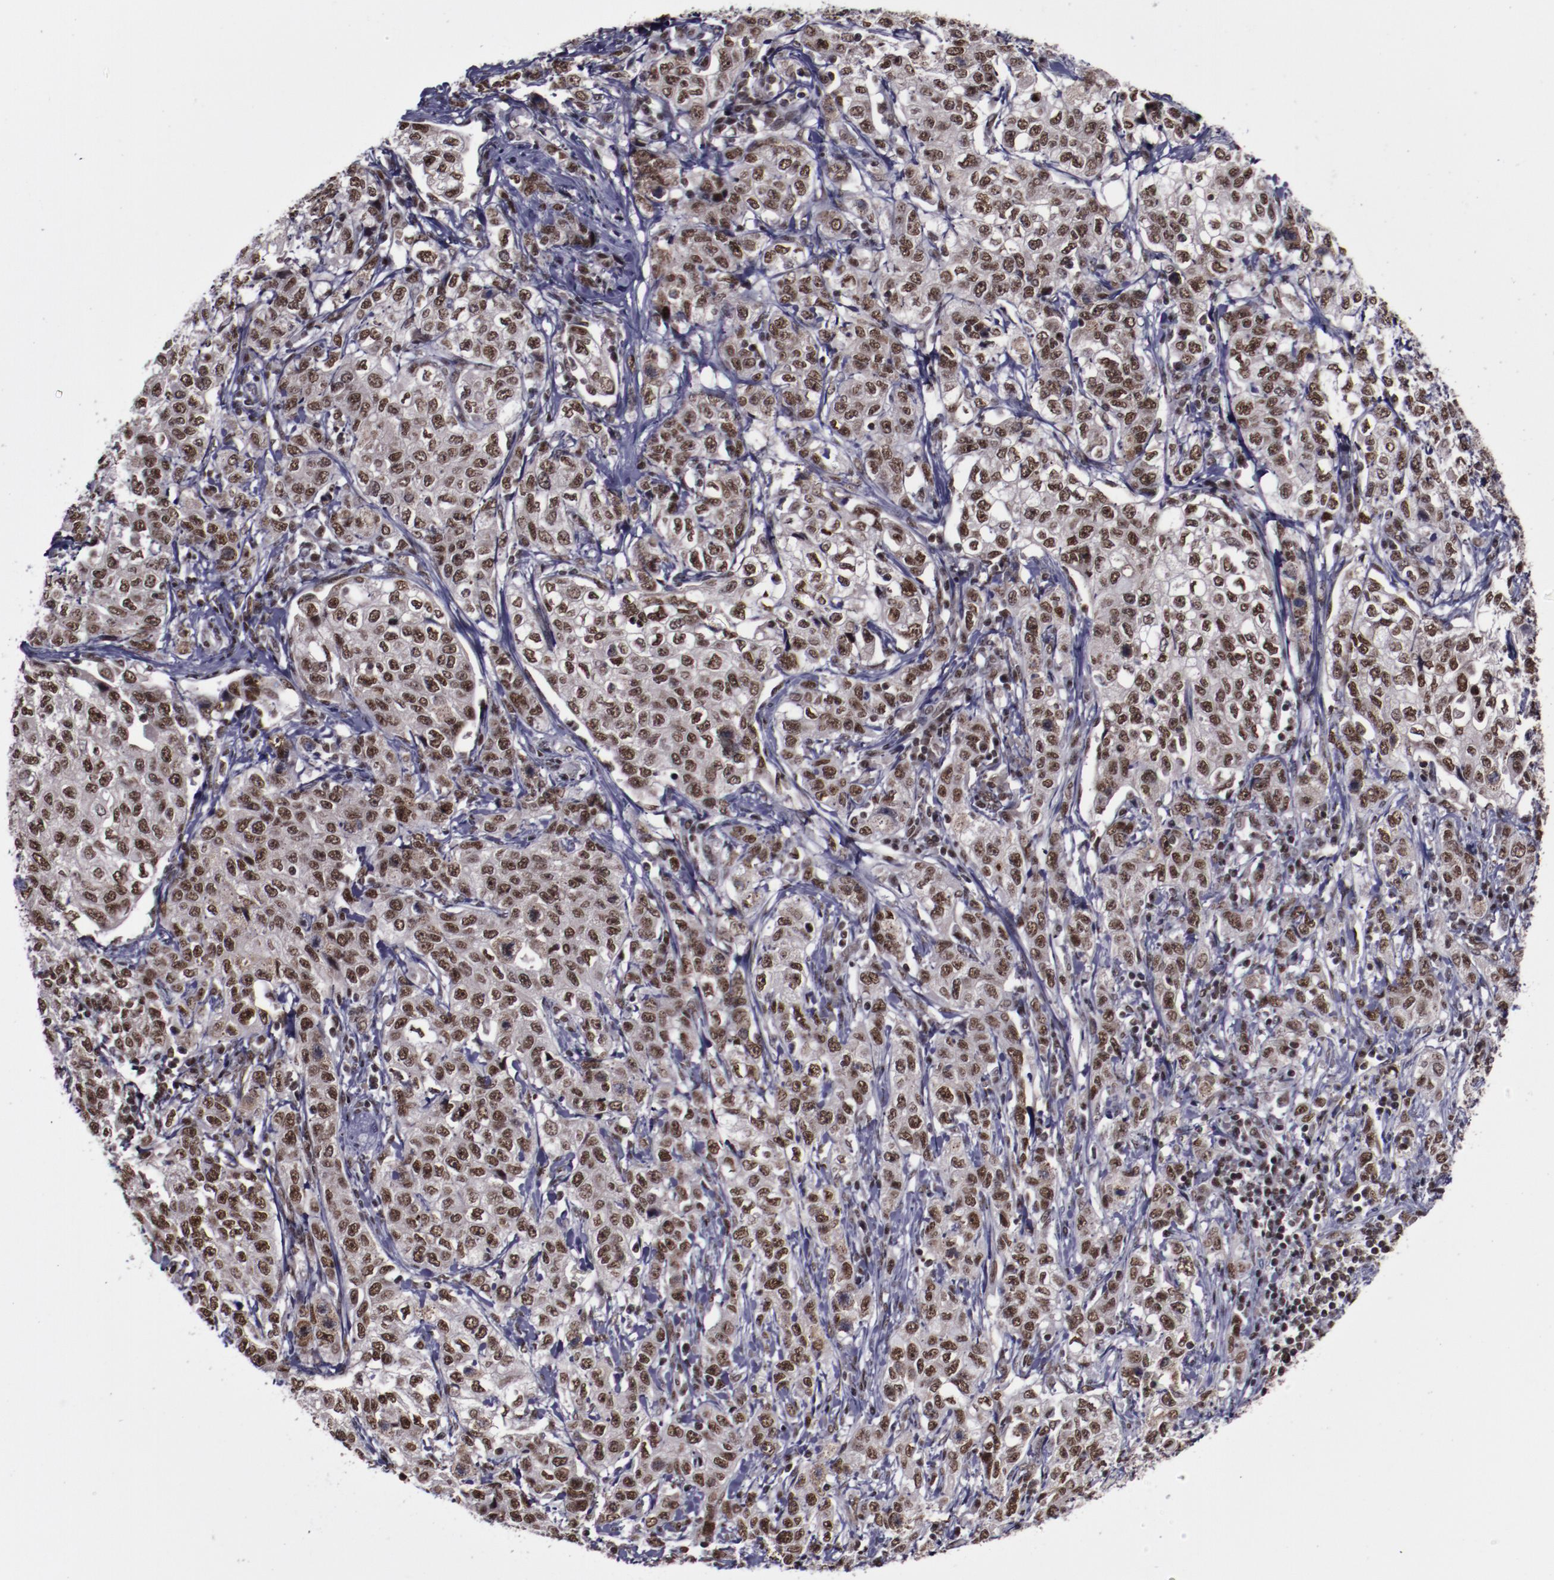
{"staining": {"intensity": "moderate", "quantity": ">75%", "location": "nuclear"}, "tissue": "stomach cancer", "cell_type": "Tumor cells", "image_type": "cancer", "snomed": [{"axis": "morphology", "description": "Adenocarcinoma, NOS"}, {"axis": "topography", "description": "Stomach"}], "caption": "DAB (3,3'-diaminobenzidine) immunohistochemical staining of human stomach cancer shows moderate nuclear protein positivity in approximately >75% of tumor cells. The protein is stained brown, and the nuclei are stained in blue (DAB (3,3'-diaminobenzidine) IHC with brightfield microscopy, high magnification).", "gene": "ERH", "patient": {"sex": "male", "age": 48}}